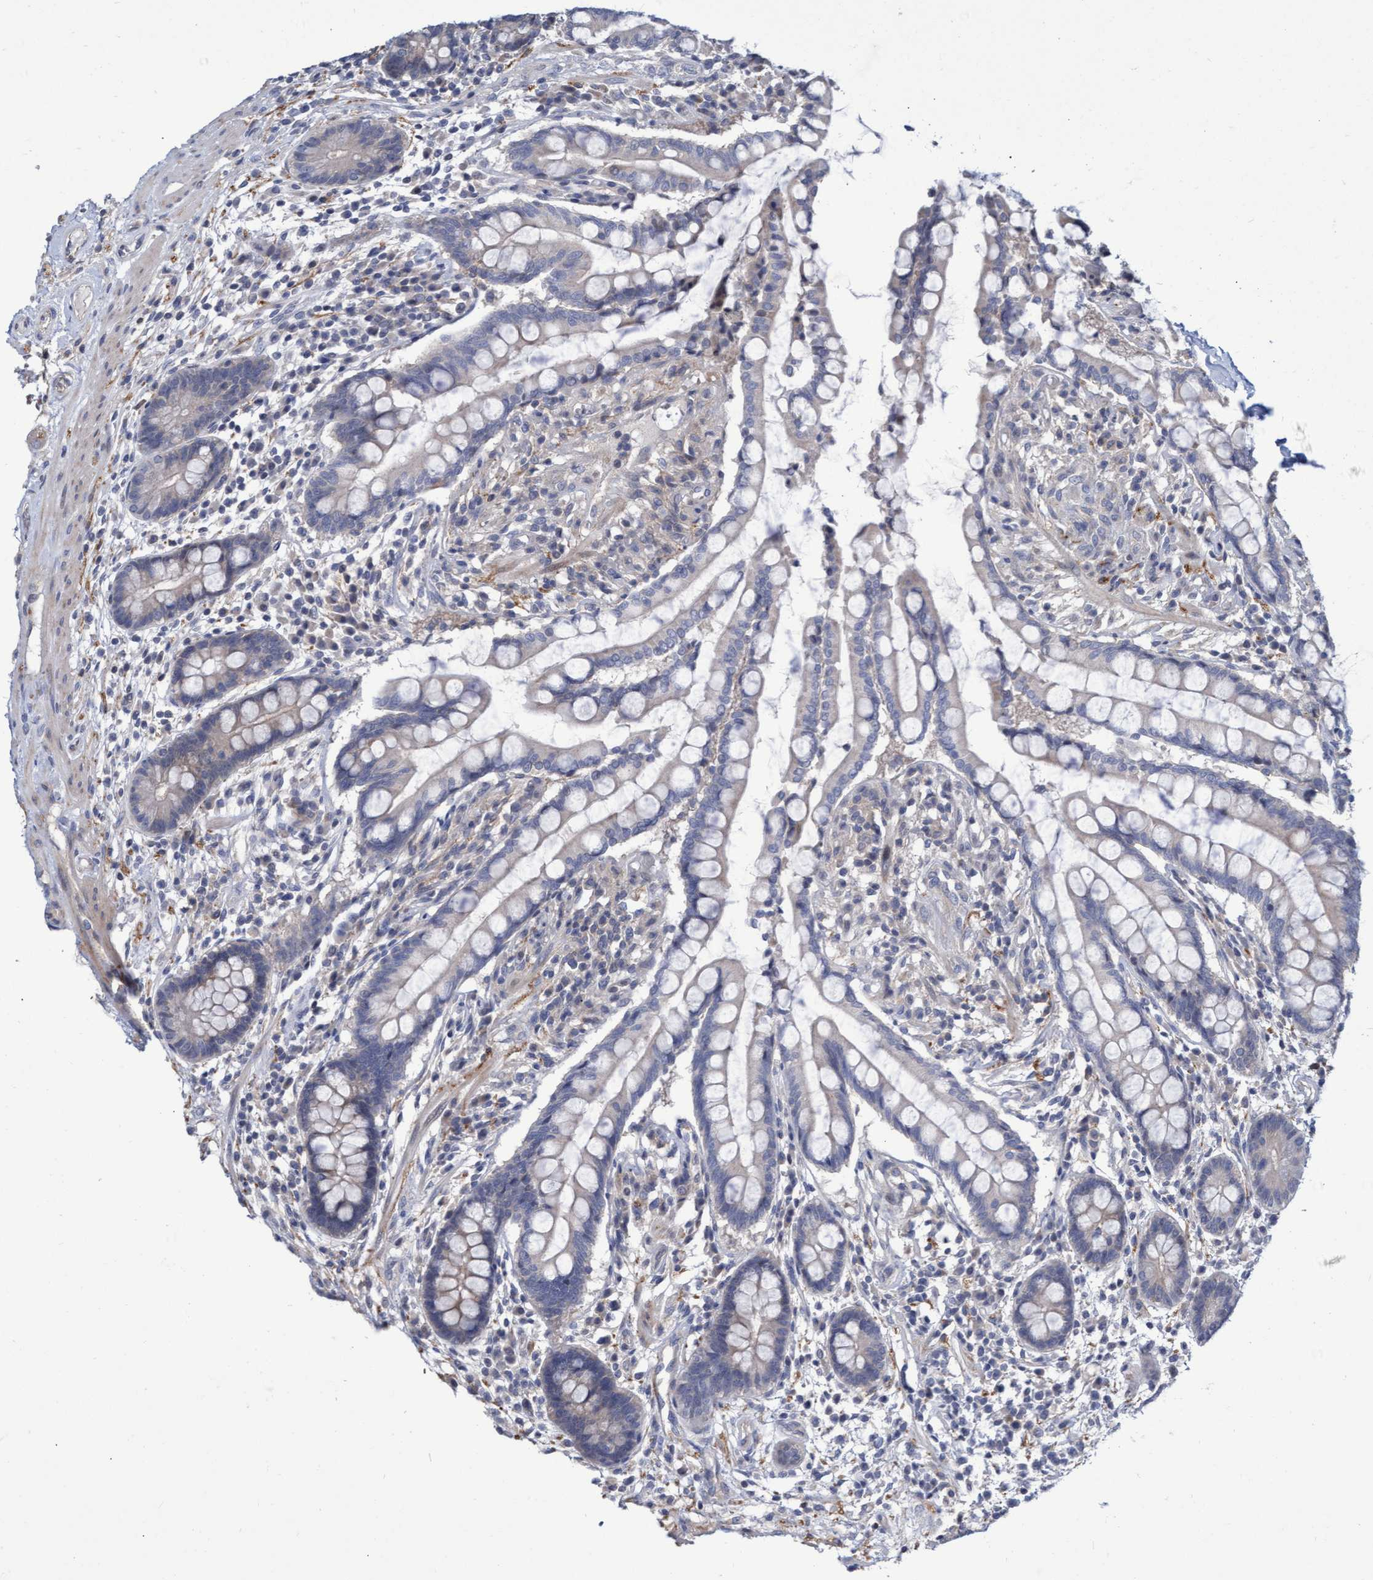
{"staining": {"intensity": "weak", "quantity": ">75%", "location": "cytoplasmic/membranous"}, "tissue": "colon", "cell_type": "Endothelial cells", "image_type": "normal", "snomed": [{"axis": "morphology", "description": "Normal tissue, NOS"}, {"axis": "topography", "description": "Colon"}], "caption": "Benign colon exhibits weak cytoplasmic/membranous positivity in about >75% of endothelial cells.", "gene": "ABCF2", "patient": {"sex": "male", "age": 73}}